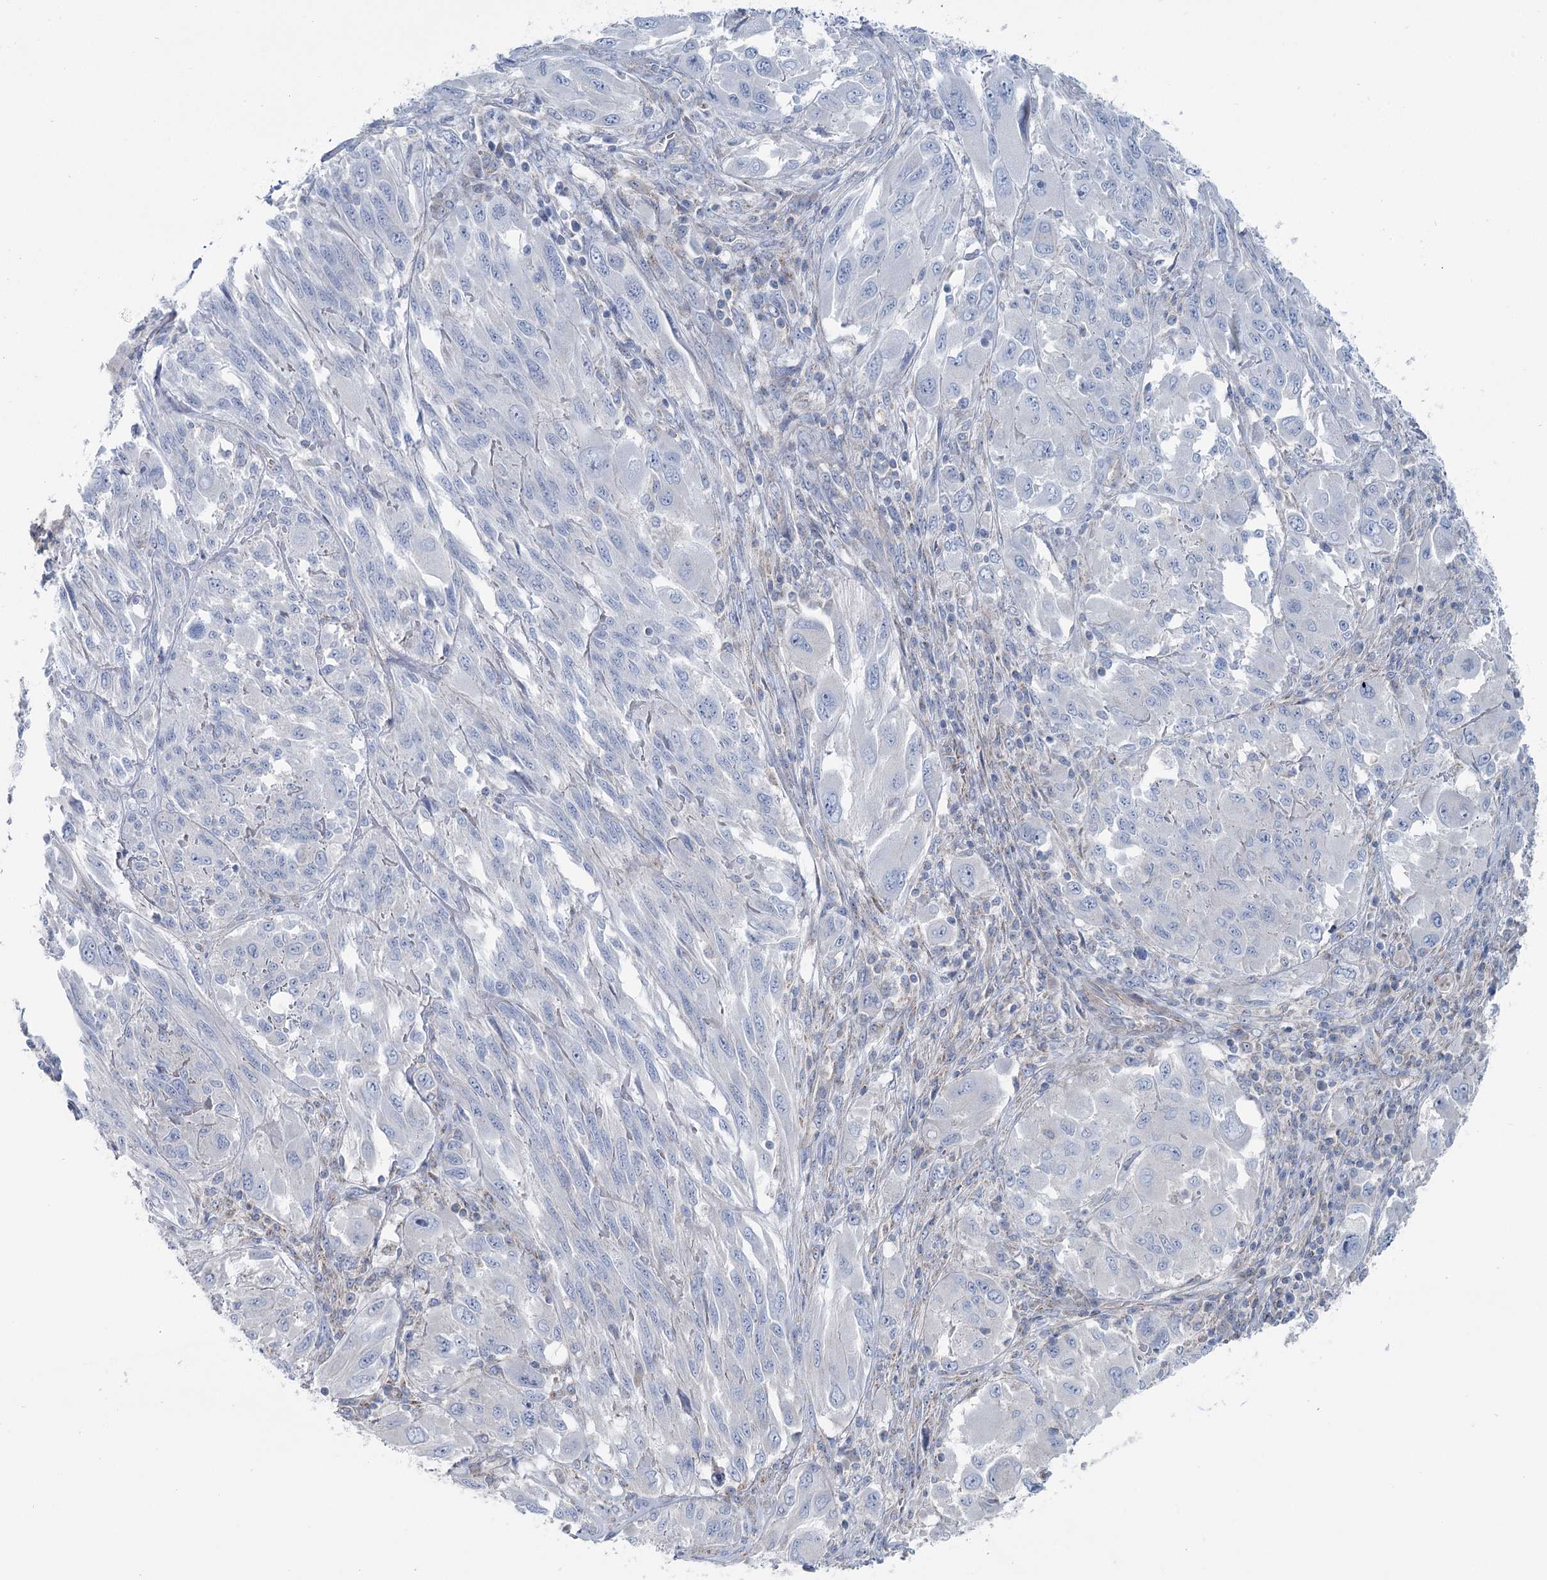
{"staining": {"intensity": "negative", "quantity": "none", "location": "none"}, "tissue": "melanoma", "cell_type": "Tumor cells", "image_type": "cancer", "snomed": [{"axis": "morphology", "description": "Malignant melanoma, NOS"}, {"axis": "topography", "description": "Skin"}], "caption": "A photomicrograph of human malignant melanoma is negative for staining in tumor cells.", "gene": "MARK2", "patient": {"sex": "female", "age": 91}}